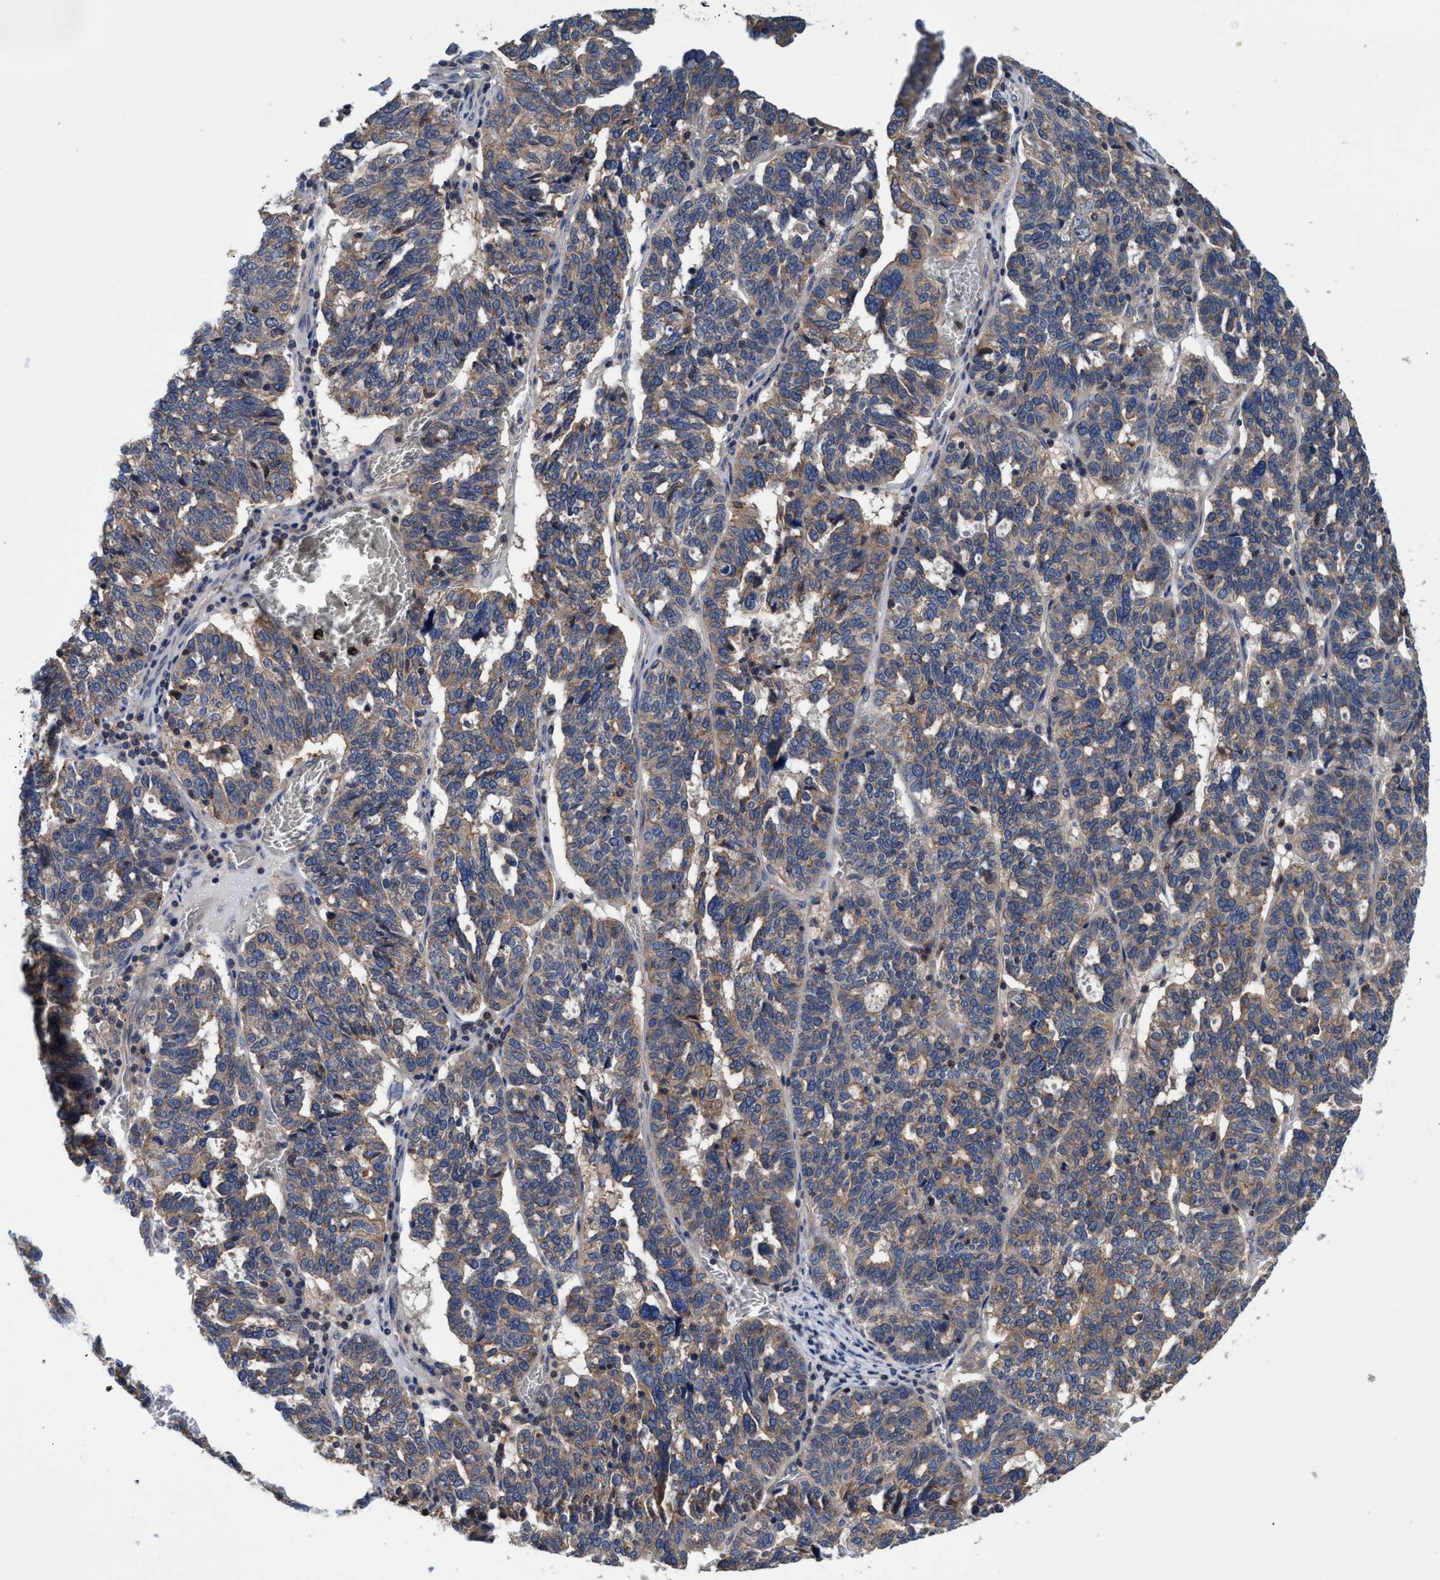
{"staining": {"intensity": "moderate", "quantity": ">75%", "location": "cytoplasmic/membranous"}, "tissue": "ovarian cancer", "cell_type": "Tumor cells", "image_type": "cancer", "snomed": [{"axis": "morphology", "description": "Cystadenocarcinoma, serous, NOS"}, {"axis": "topography", "description": "Ovary"}], "caption": "Ovarian cancer (serous cystadenocarcinoma) stained for a protein shows moderate cytoplasmic/membranous positivity in tumor cells.", "gene": "CALCOCO2", "patient": {"sex": "female", "age": 59}}